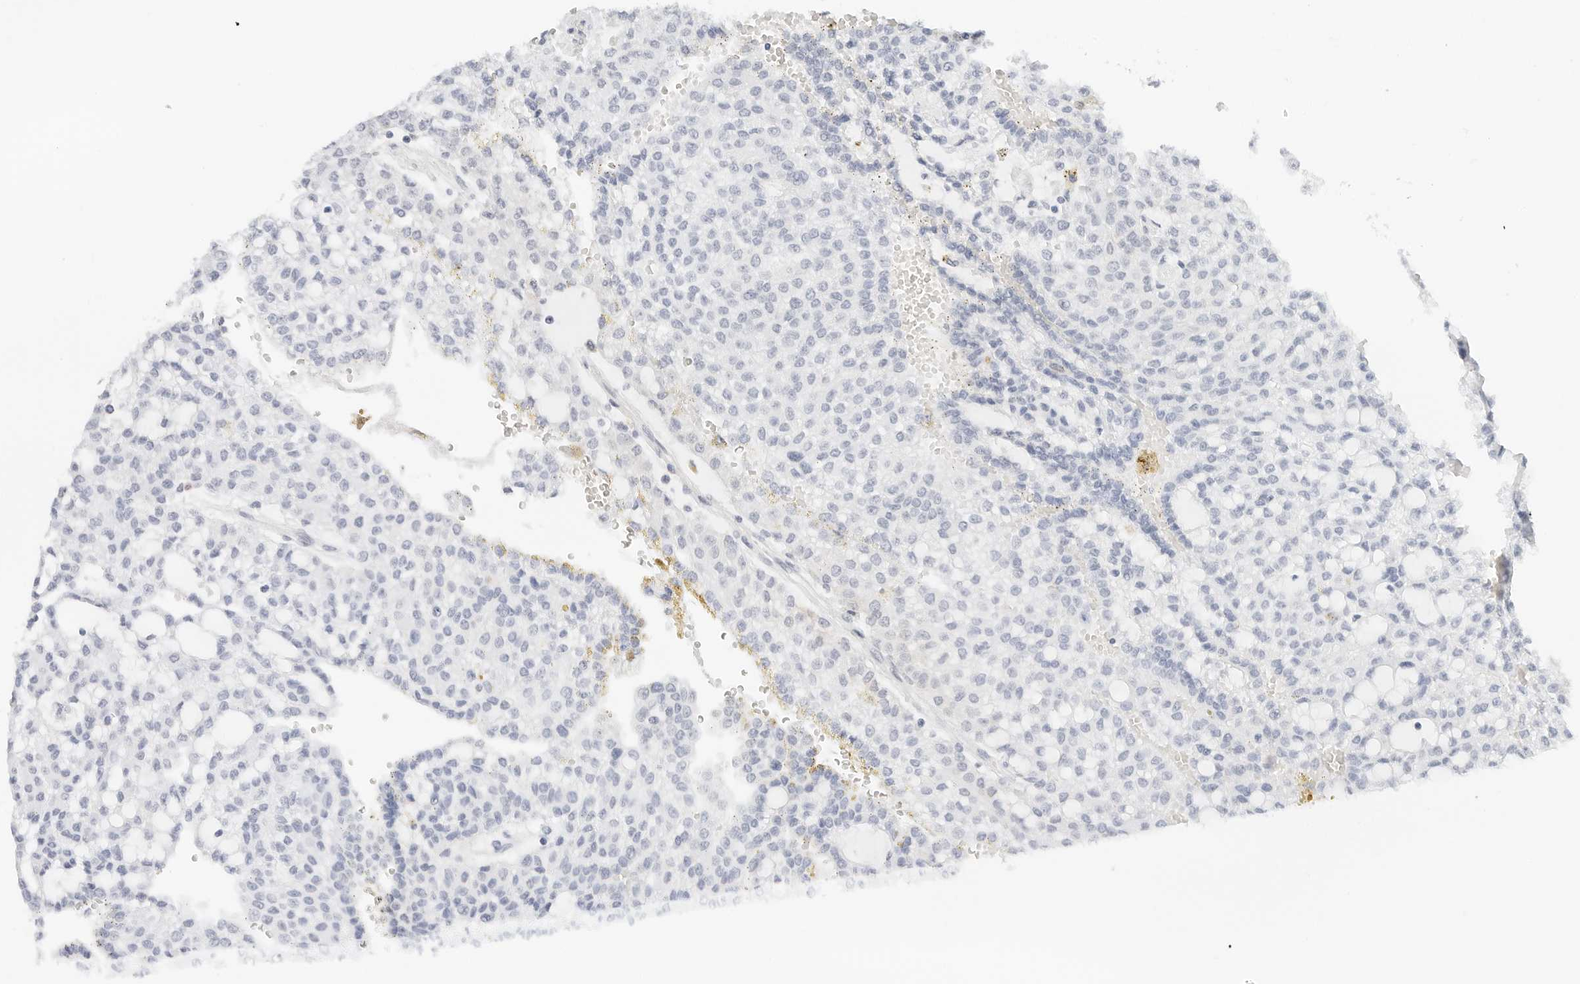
{"staining": {"intensity": "negative", "quantity": "none", "location": "none"}, "tissue": "renal cancer", "cell_type": "Tumor cells", "image_type": "cancer", "snomed": [{"axis": "morphology", "description": "Adenocarcinoma, NOS"}, {"axis": "topography", "description": "Kidney"}], "caption": "DAB immunohistochemical staining of human renal cancer (adenocarcinoma) displays no significant positivity in tumor cells.", "gene": "CD22", "patient": {"sex": "male", "age": 63}}